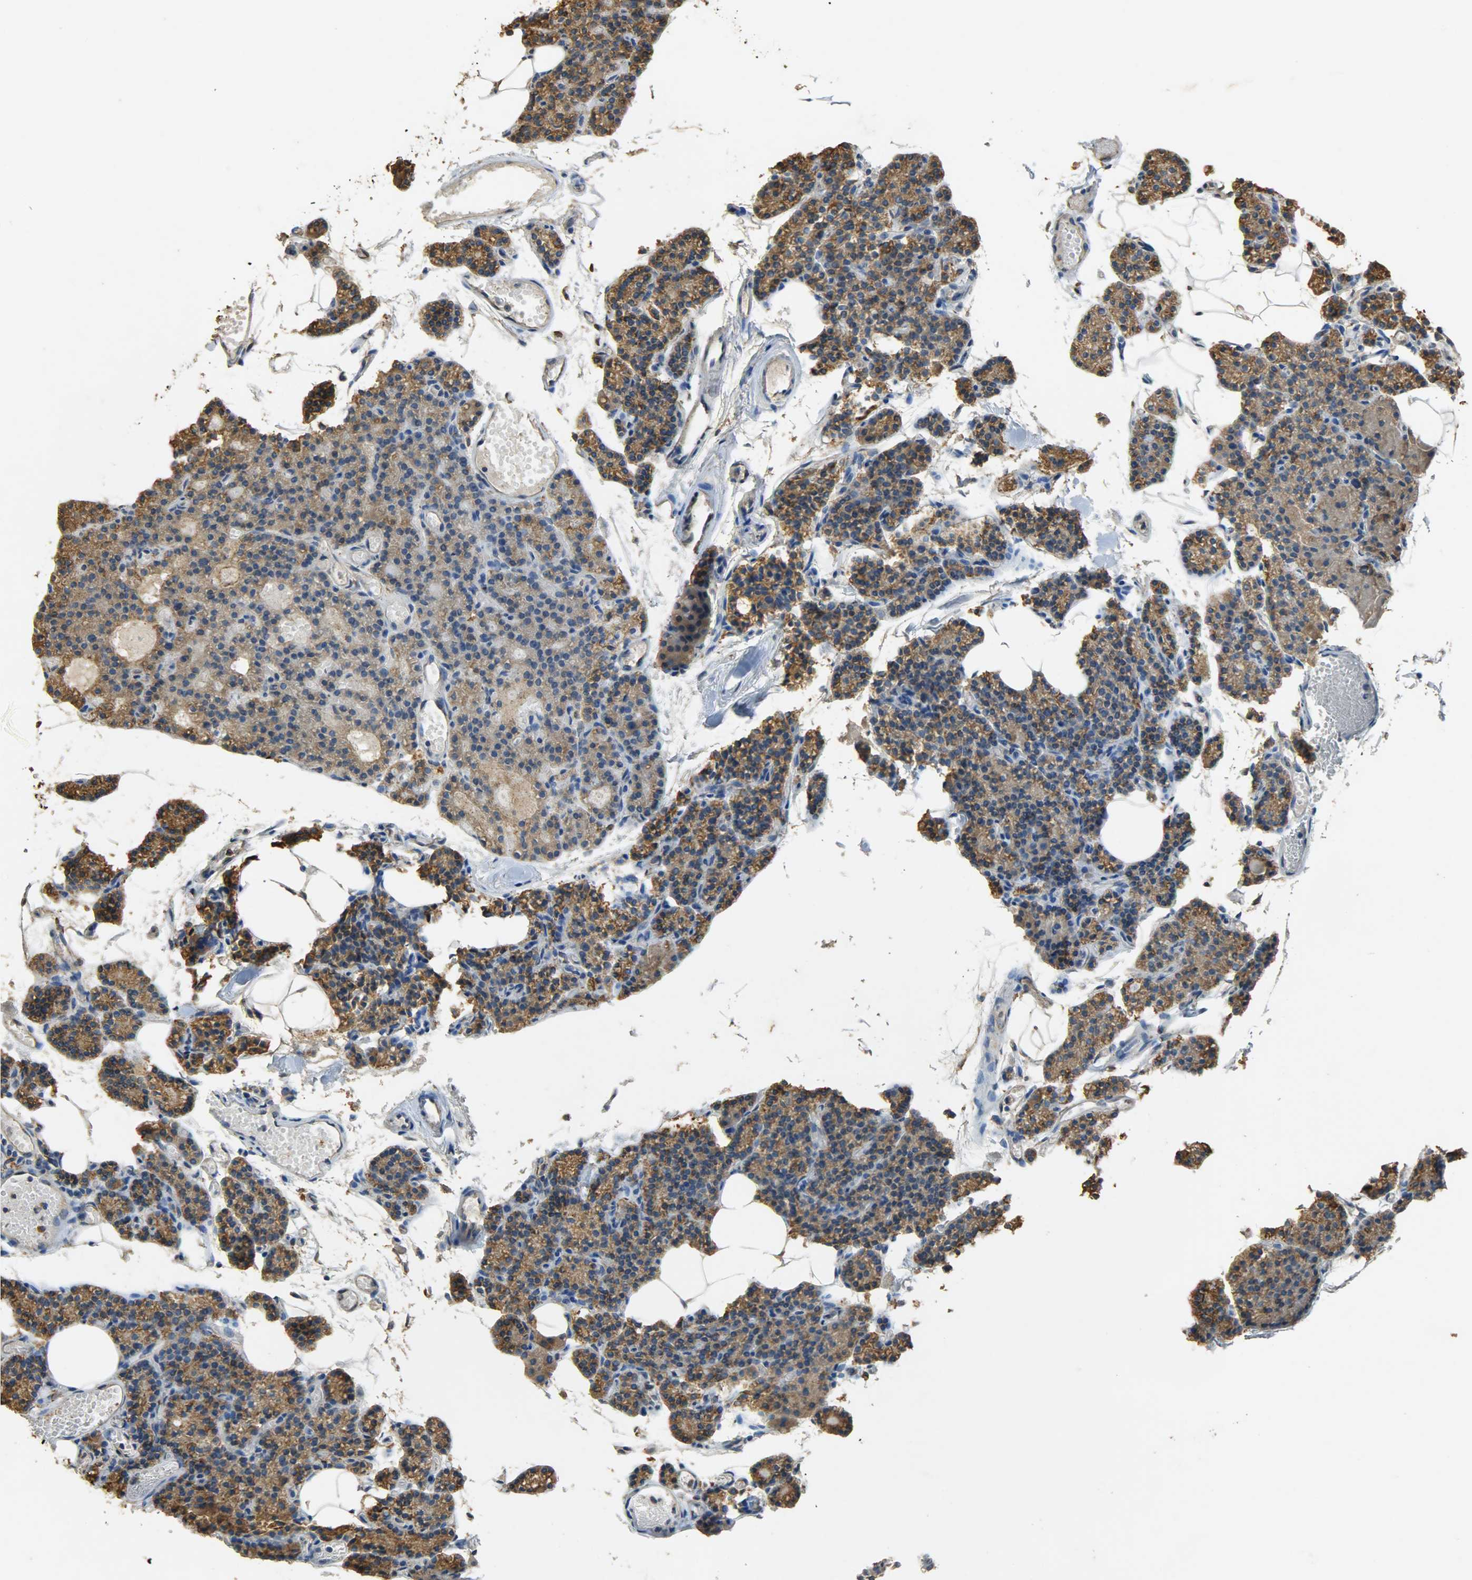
{"staining": {"intensity": "moderate", "quantity": ">75%", "location": "cytoplasmic/membranous"}, "tissue": "parathyroid gland", "cell_type": "Glandular cells", "image_type": "normal", "snomed": [{"axis": "morphology", "description": "Normal tissue, NOS"}, {"axis": "topography", "description": "Parathyroid gland"}], "caption": "A high-resolution histopathology image shows immunohistochemistry (IHC) staining of unremarkable parathyroid gland, which displays moderate cytoplasmic/membranous expression in approximately >75% of glandular cells.", "gene": "HSPA5", "patient": {"sex": "female", "age": 60}}